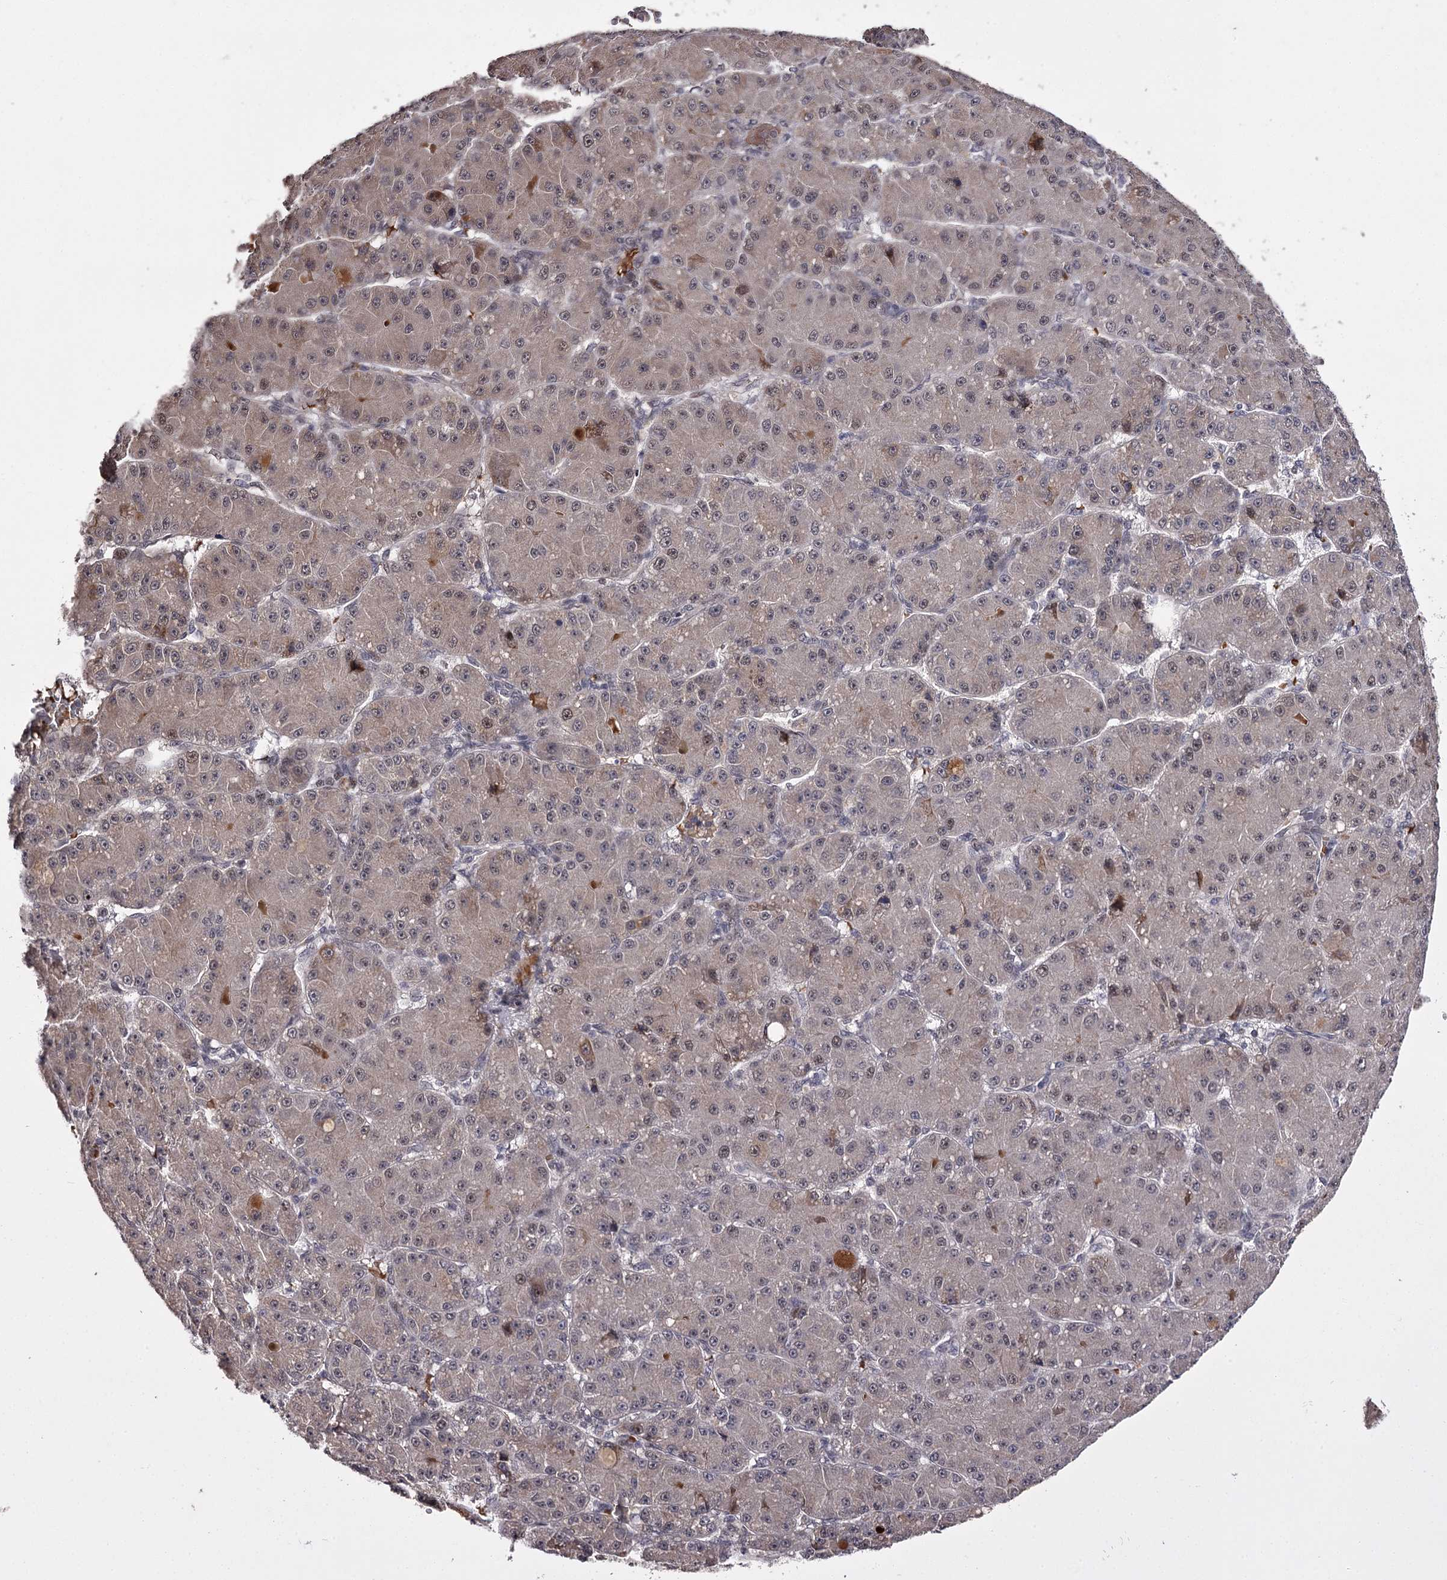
{"staining": {"intensity": "negative", "quantity": "none", "location": "none"}, "tissue": "liver cancer", "cell_type": "Tumor cells", "image_type": "cancer", "snomed": [{"axis": "morphology", "description": "Carcinoma, Hepatocellular, NOS"}, {"axis": "topography", "description": "Liver"}], "caption": "Protein analysis of liver cancer (hepatocellular carcinoma) demonstrates no significant positivity in tumor cells.", "gene": "RNF44", "patient": {"sex": "male", "age": 67}}